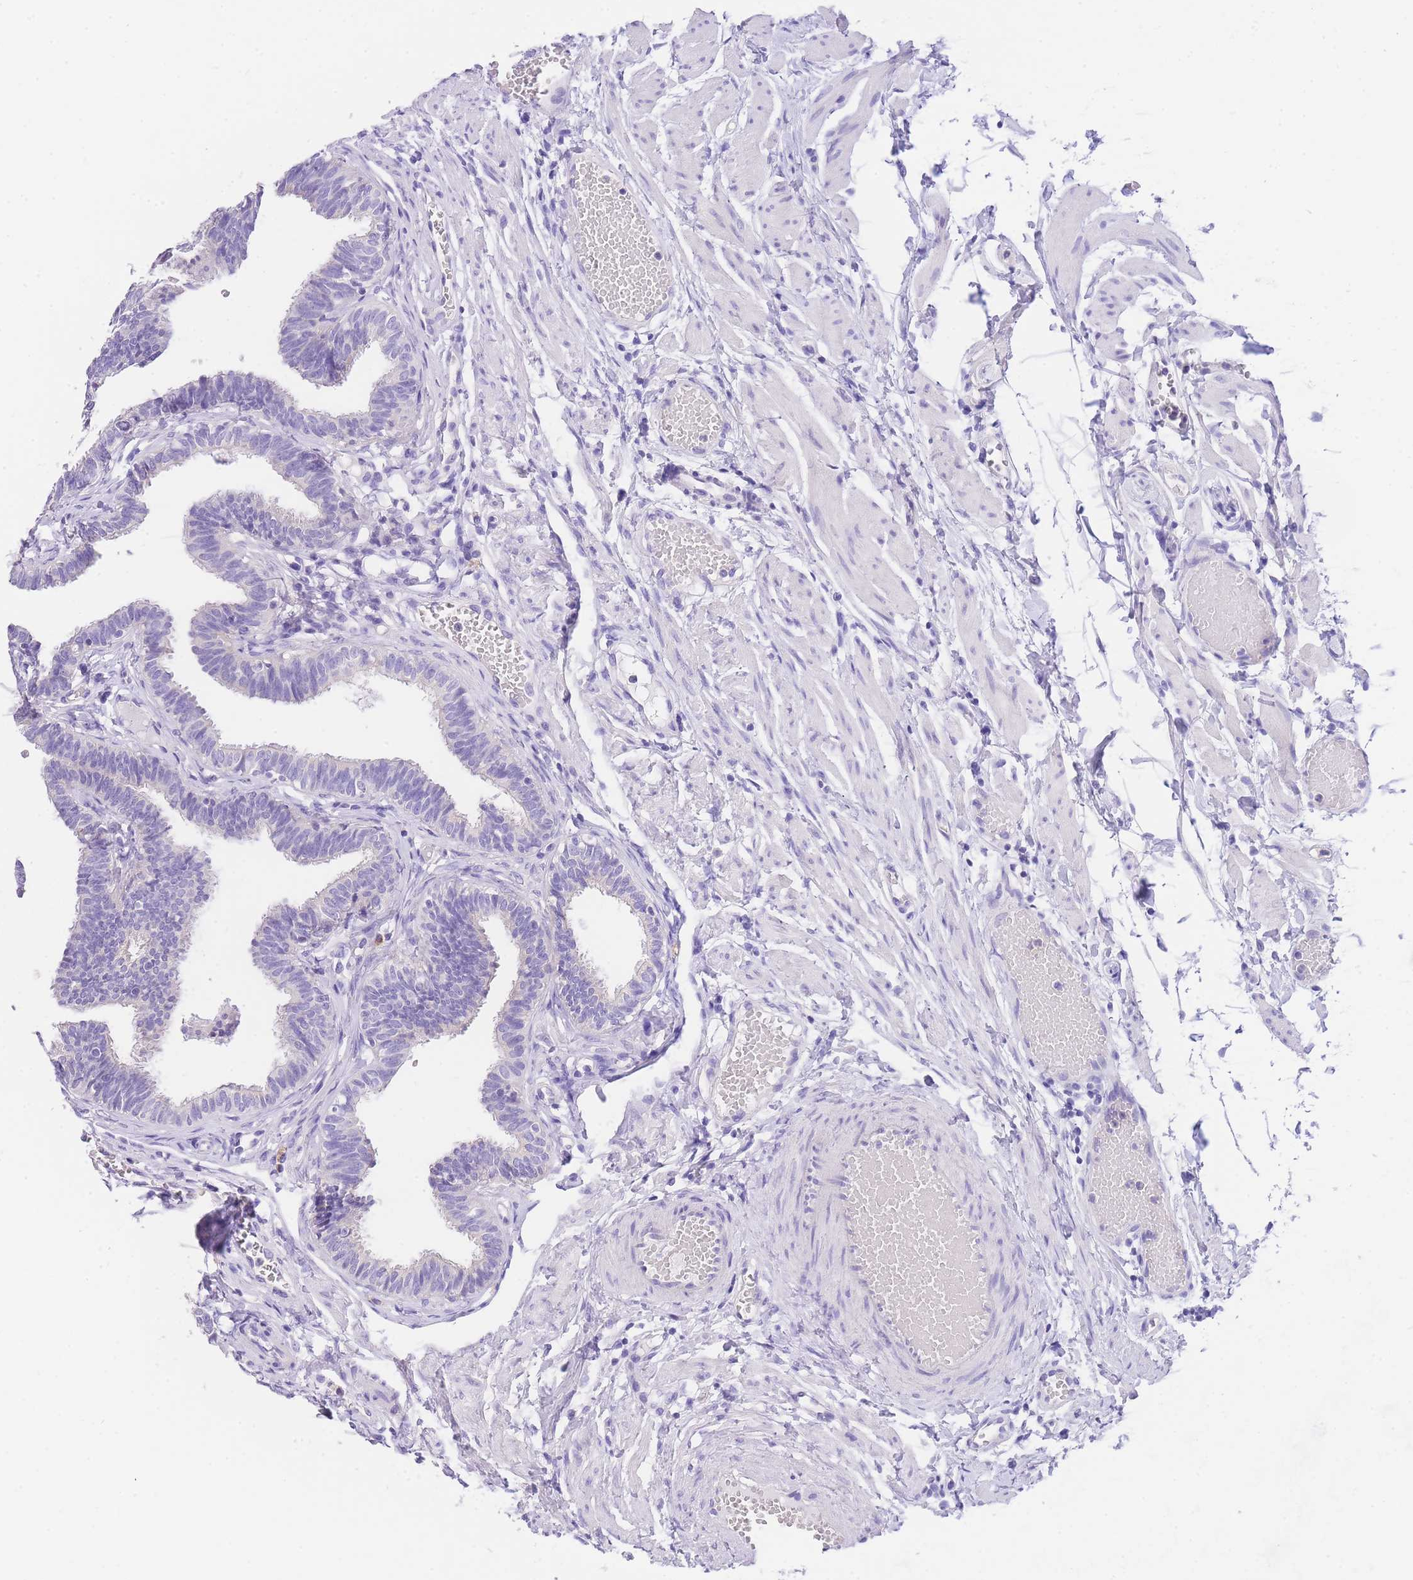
{"staining": {"intensity": "negative", "quantity": "none", "location": "none"}, "tissue": "fallopian tube", "cell_type": "Glandular cells", "image_type": "normal", "snomed": [{"axis": "morphology", "description": "Normal tissue, NOS"}, {"axis": "topography", "description": "Fallopian tube"}, {"axis": "topography", "description": "Ovary"}], "caption": "High power microscopy photomicrograph of an immunohistochemistry (IHC) image of unremarkable fallopian tube, revealing no significant expression in glandular cells. The staining was performed using DAB to visualize the protein expression in brown, while the nuclei were stained in blue with hematoxylin (Magnification: 20x).", "gene": "EPN2", "patient": {"sex": "female", "age": 23}}